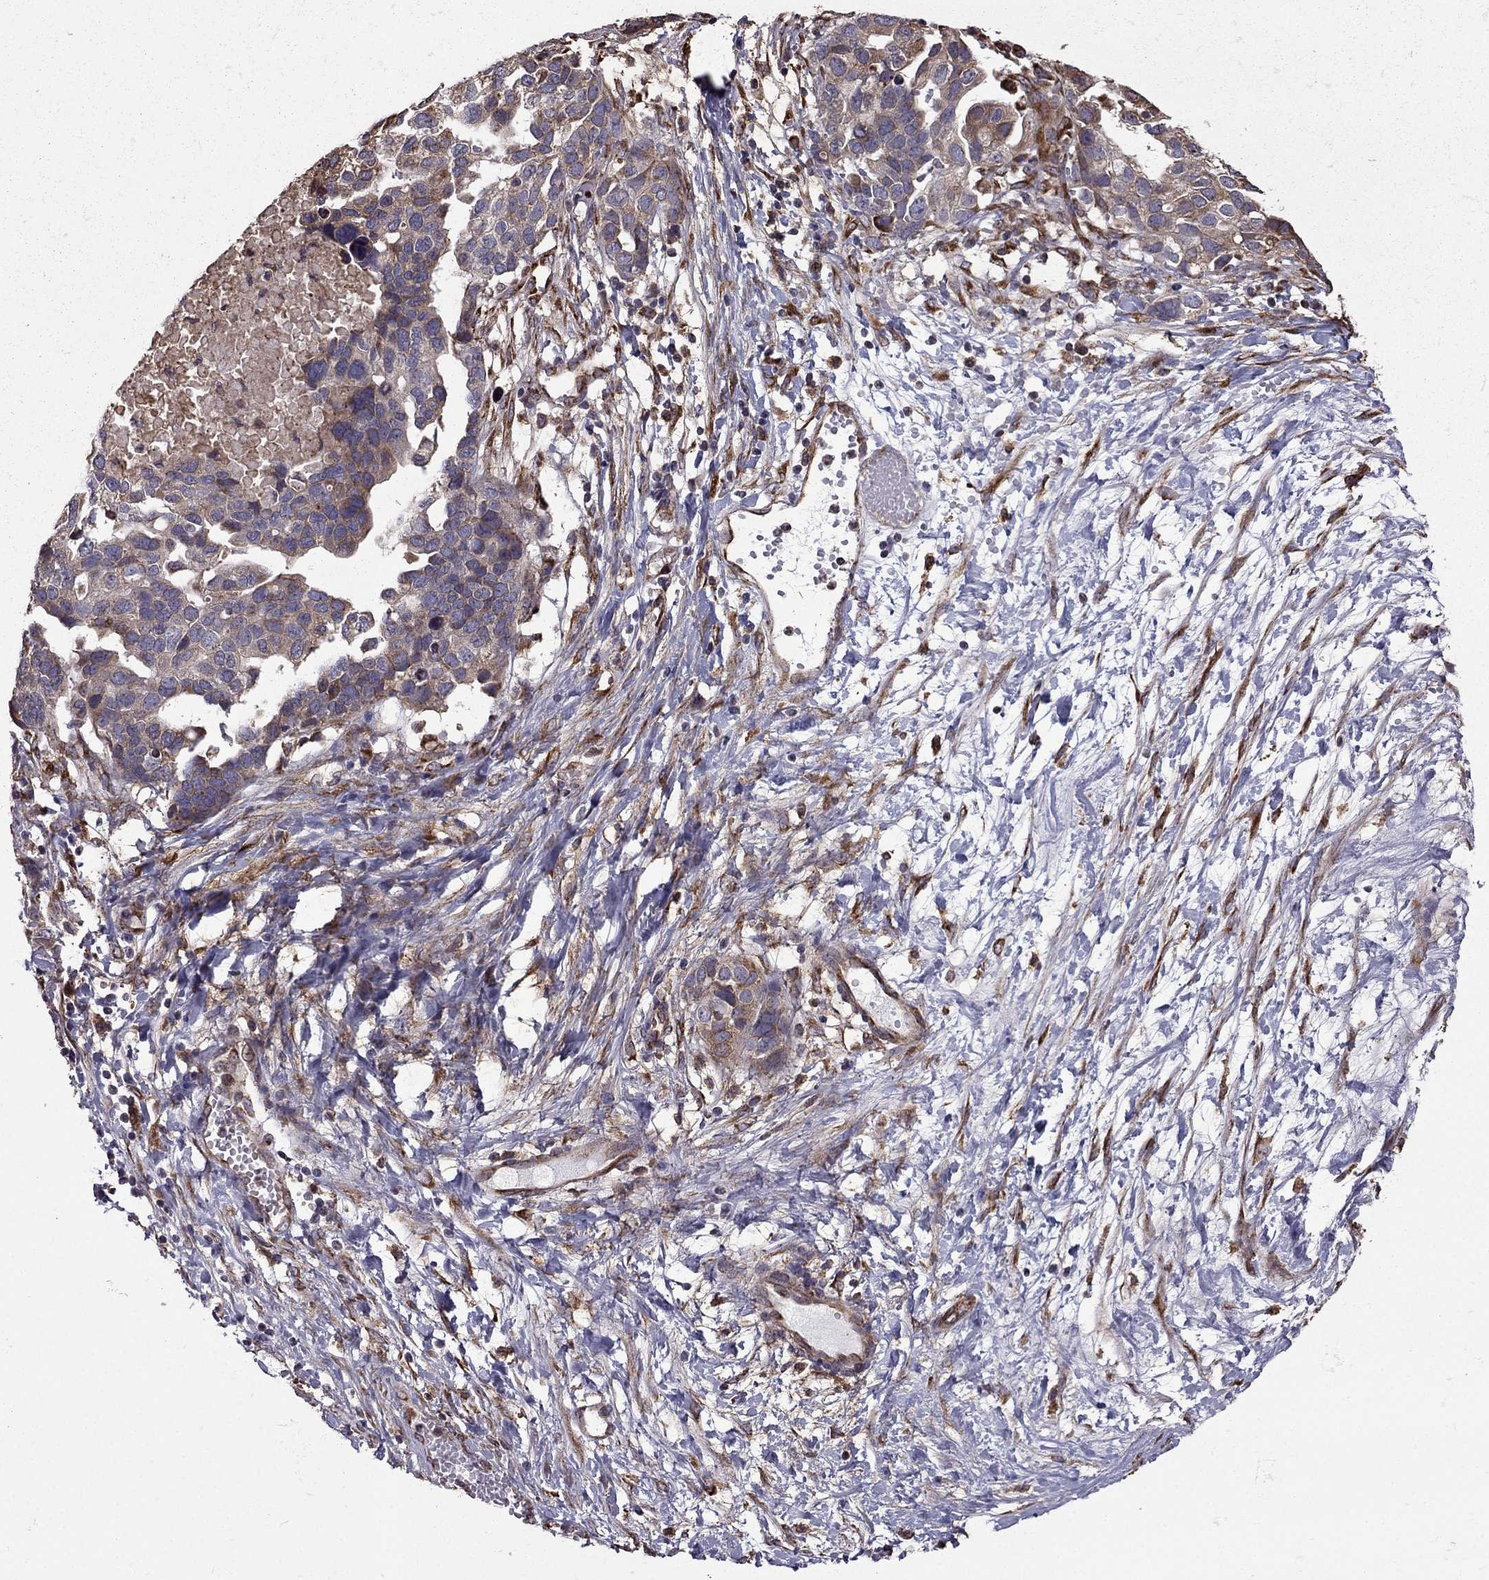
{"staining": {"intensity": "moderate", "quantity": ">75%", "location": "cytoplasmic/membranous"}, "tissue": "ovarian cancer", "cell_type": "Tumor cells", "image_type": "cancer", "snomed": [{"axis": "morphology", "description": "Cystadenocarcinoma, serous, NOS"}, {"axis": "topography", "description": "Ovary"}], "caption": "Ovarian cancer stained with a protein marker displays moderate staining in tumor cells.", "gene": "IKBIP", "patient": {"sex": "female", "age": 54}}